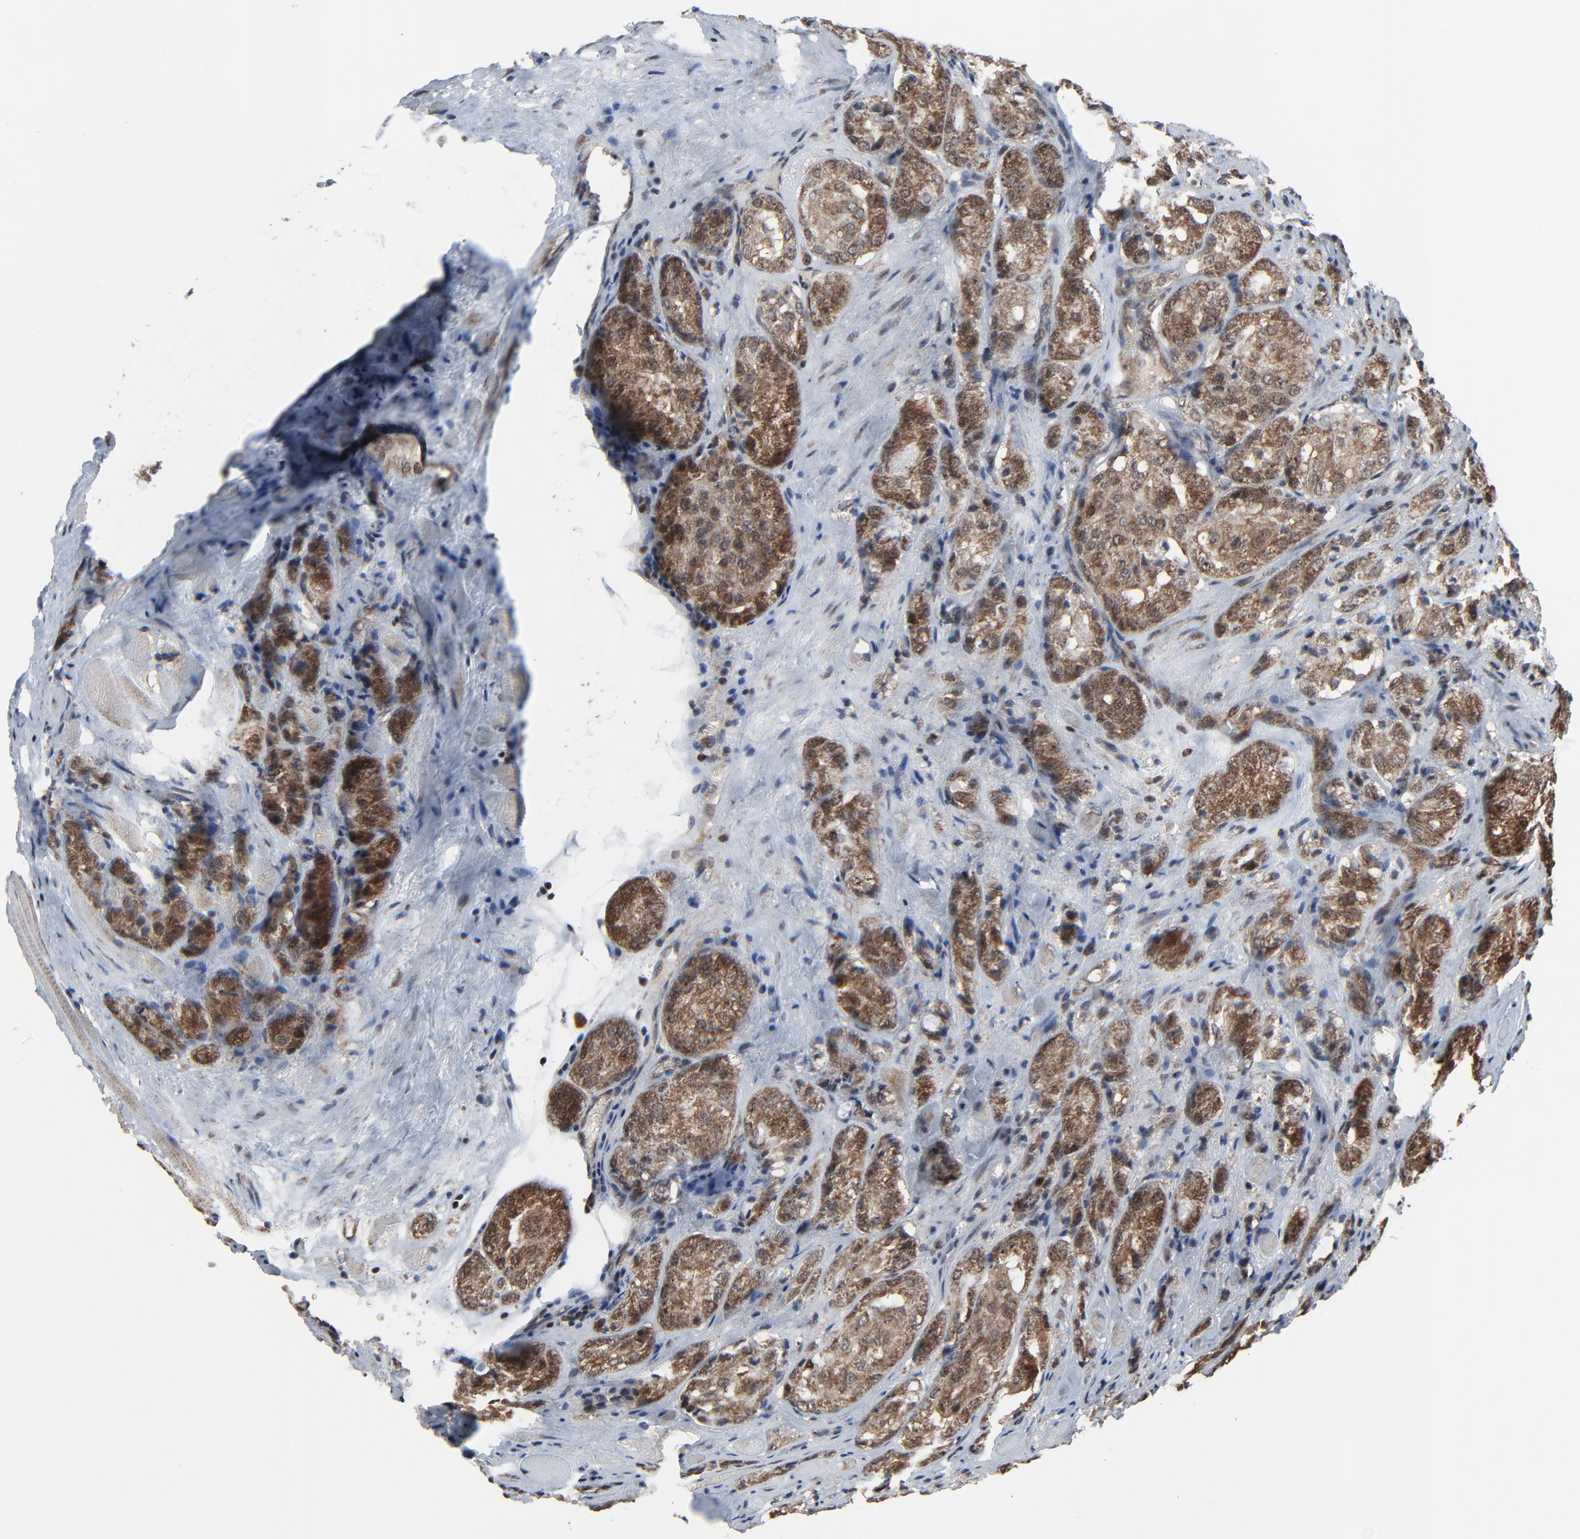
{"staining": {"intensity": "moderate", "quantity": ">75%", "location": "cytoplasmic/membranous,nuclear"}, "tissue": "prostate cancer", "cell_type": "Tumor cells", "image_type": "cancer", "snomed": [{"axis": "morphology", "description": "Adenocarcinoma, Medium grade"}, {"axis": "topography", "description": "Prostate"}], "caption": "Moderate cytoplasmic/membranous and nuclear expression for a protein is seen in about >75% of tumor cells of prostate cancer using immunohistochemistry (IHC).", "gene": "RHOJ", "patient": {"sex": "male", "age": 60}}